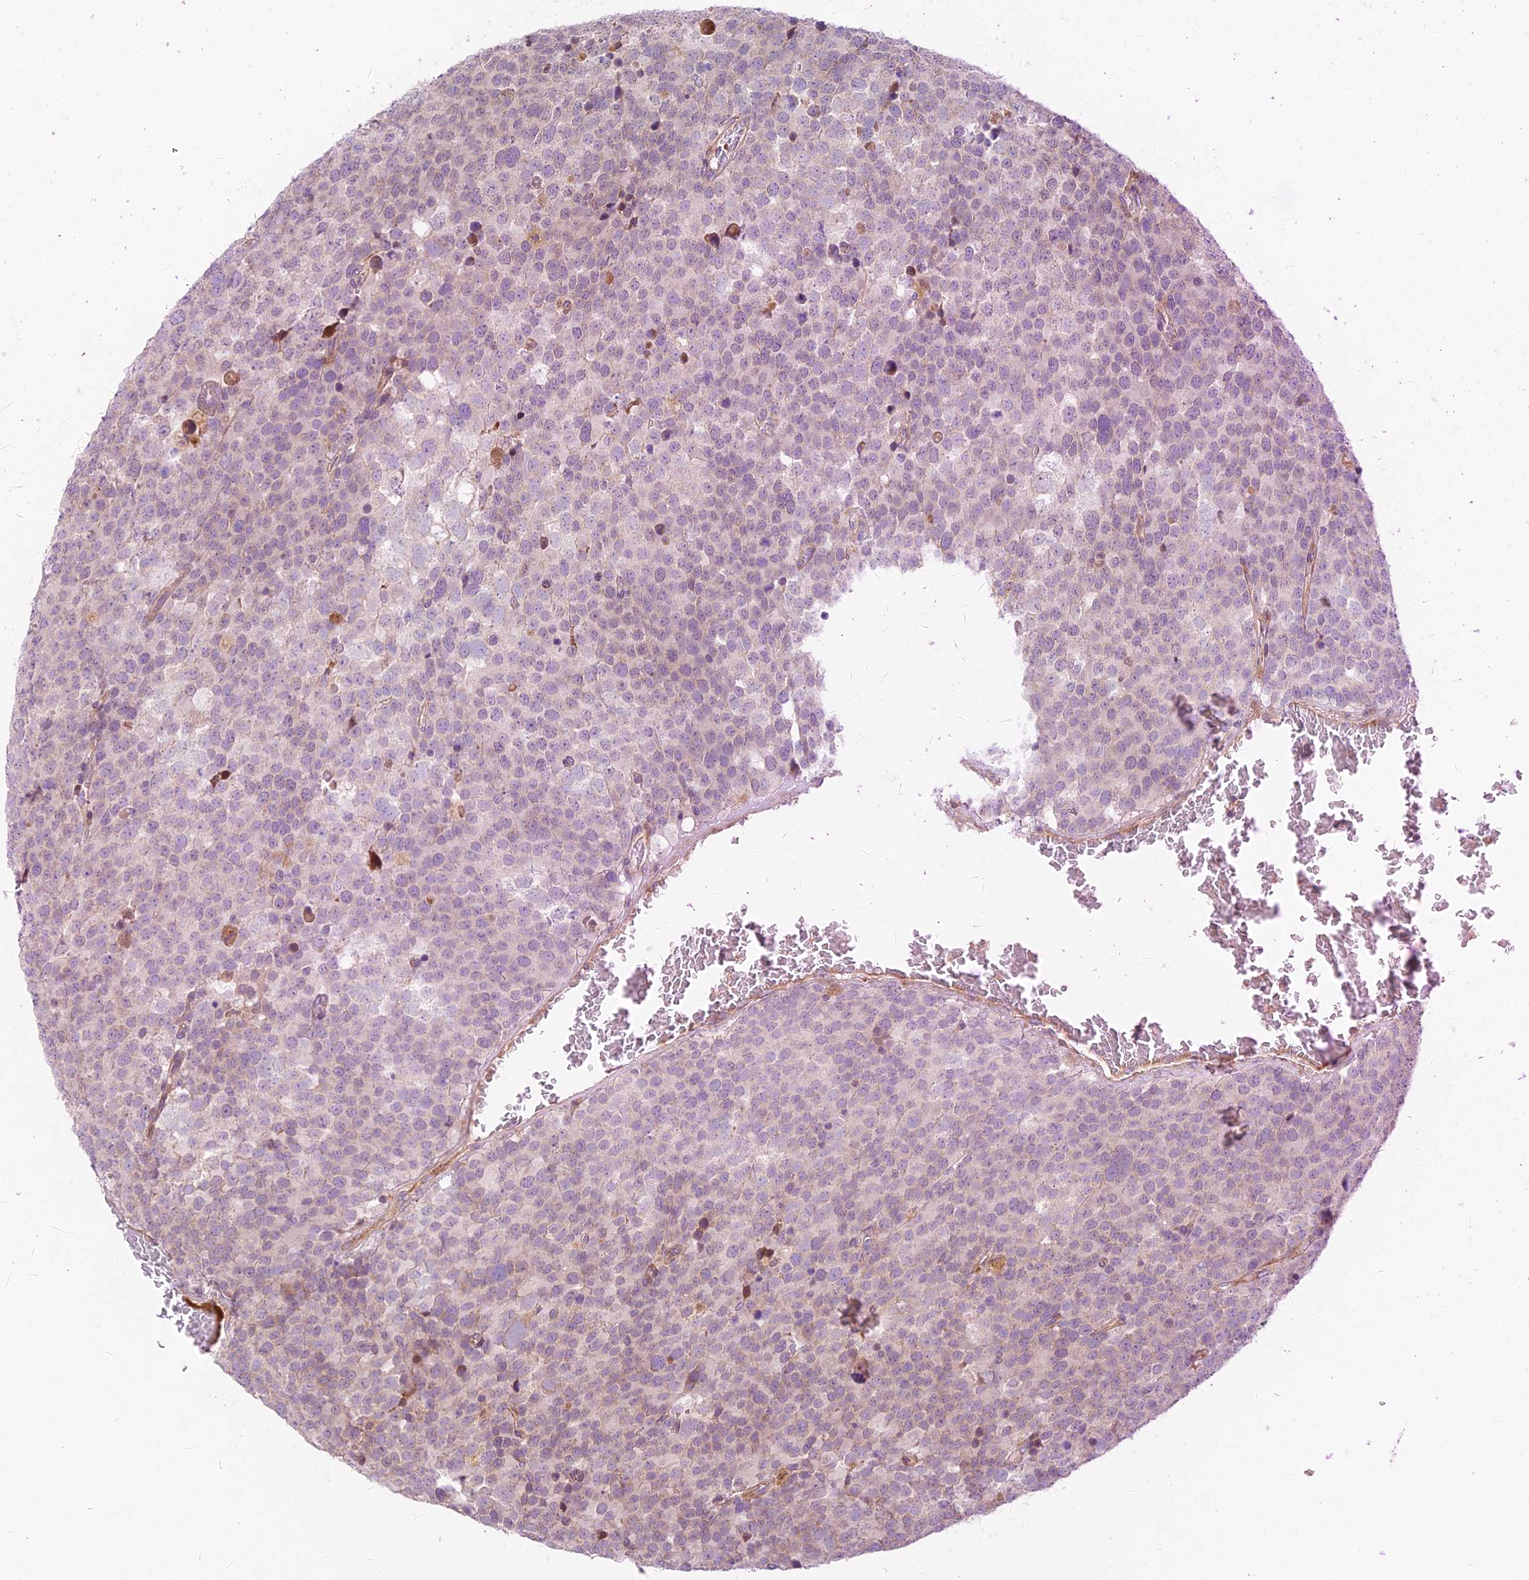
{"staining": {"intensity": "negative", "quantity": "none", "location": "none"}, "tissue": "testis cancer", "cell_type": "Tumor cells", "image_type": "cancer", "snomed": [{"axis": "morphology", "description": "Seminoma, NOS"}, {"axis": "topography", "description": "Testis"}], "caption": "Tumor cells are negative for brown protein staining in testis seminoma.", "gene": "FUOM", "patient": {"sex": "male", "age": 71}}